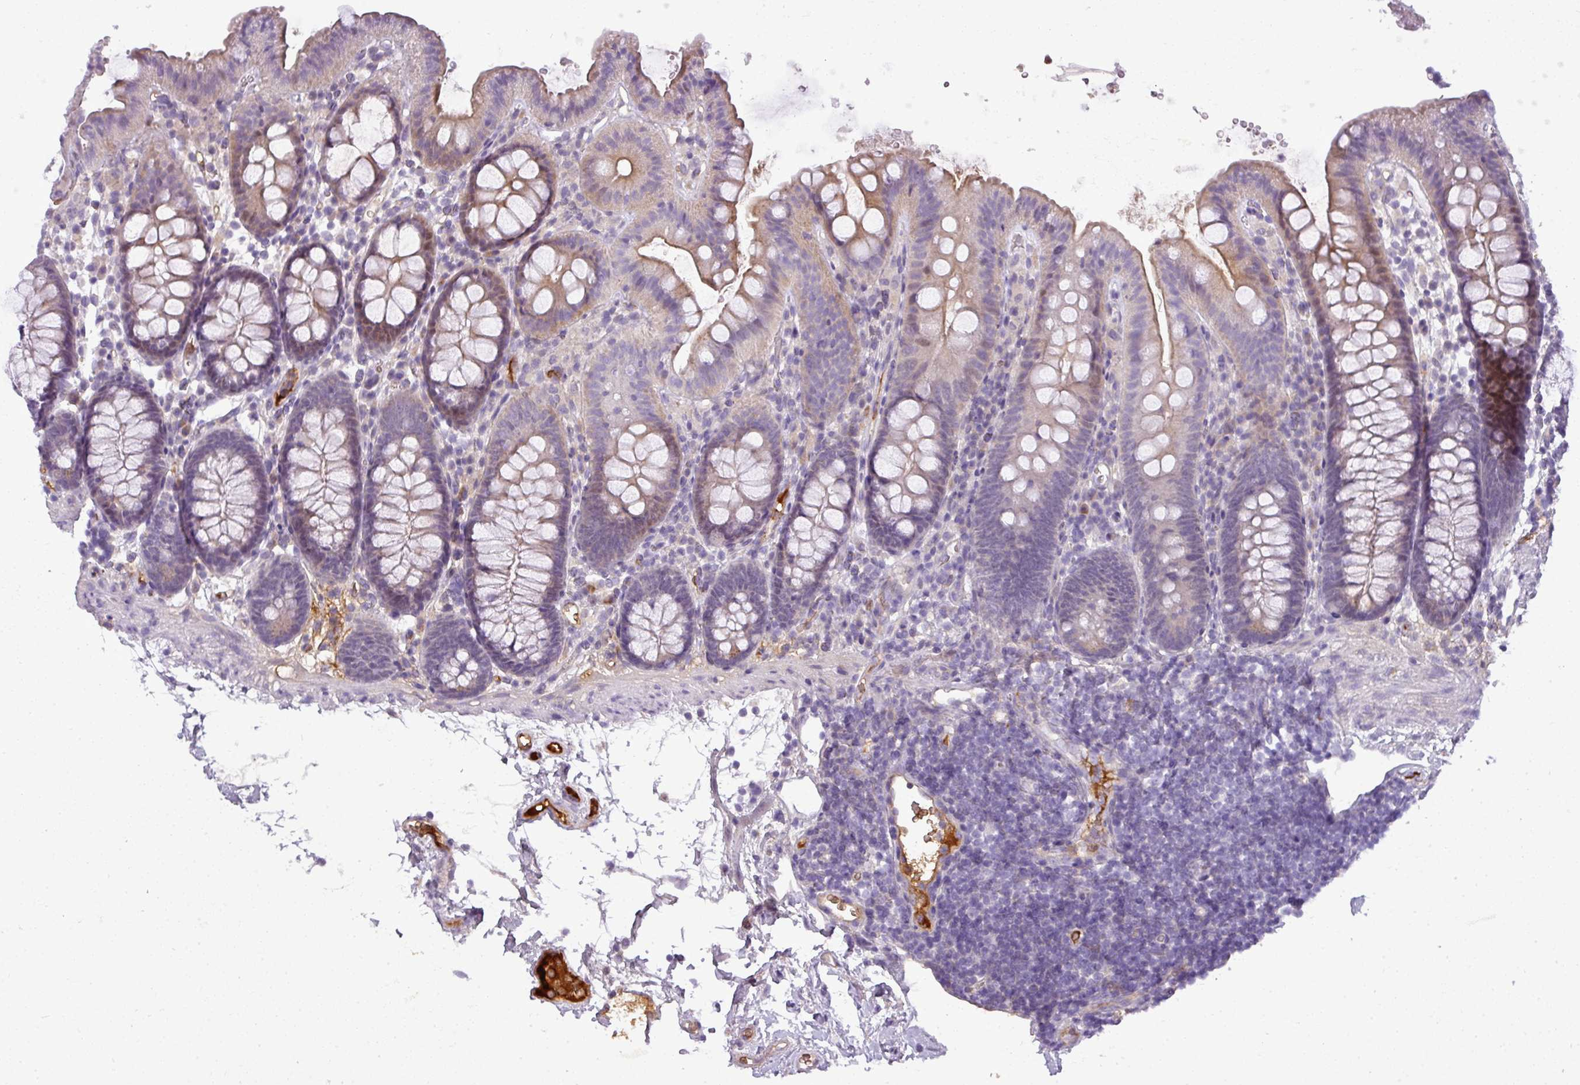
{"staining": {"intensity": "weak", "quantity": "25%-75%", "location": "cytoplasmic/membranous"}, "tissue": "colon", "cell_type": "Endothelial cells", "image_type": "normal", "snomed": [{"axis": "morphology", "description": "Normal tissue, NOS"}, {"axis": "topography", "description": "Colon"}], "caption": "High-power microscopy captured an immunohistochemistry (IHC) photomicrograph of benign colon, revealing weak cytoplasmic/membranous staining in about 25%-75% of endothelial cells.", "gene": "C4A", "patient": {"sex": "male", "age": 75}}